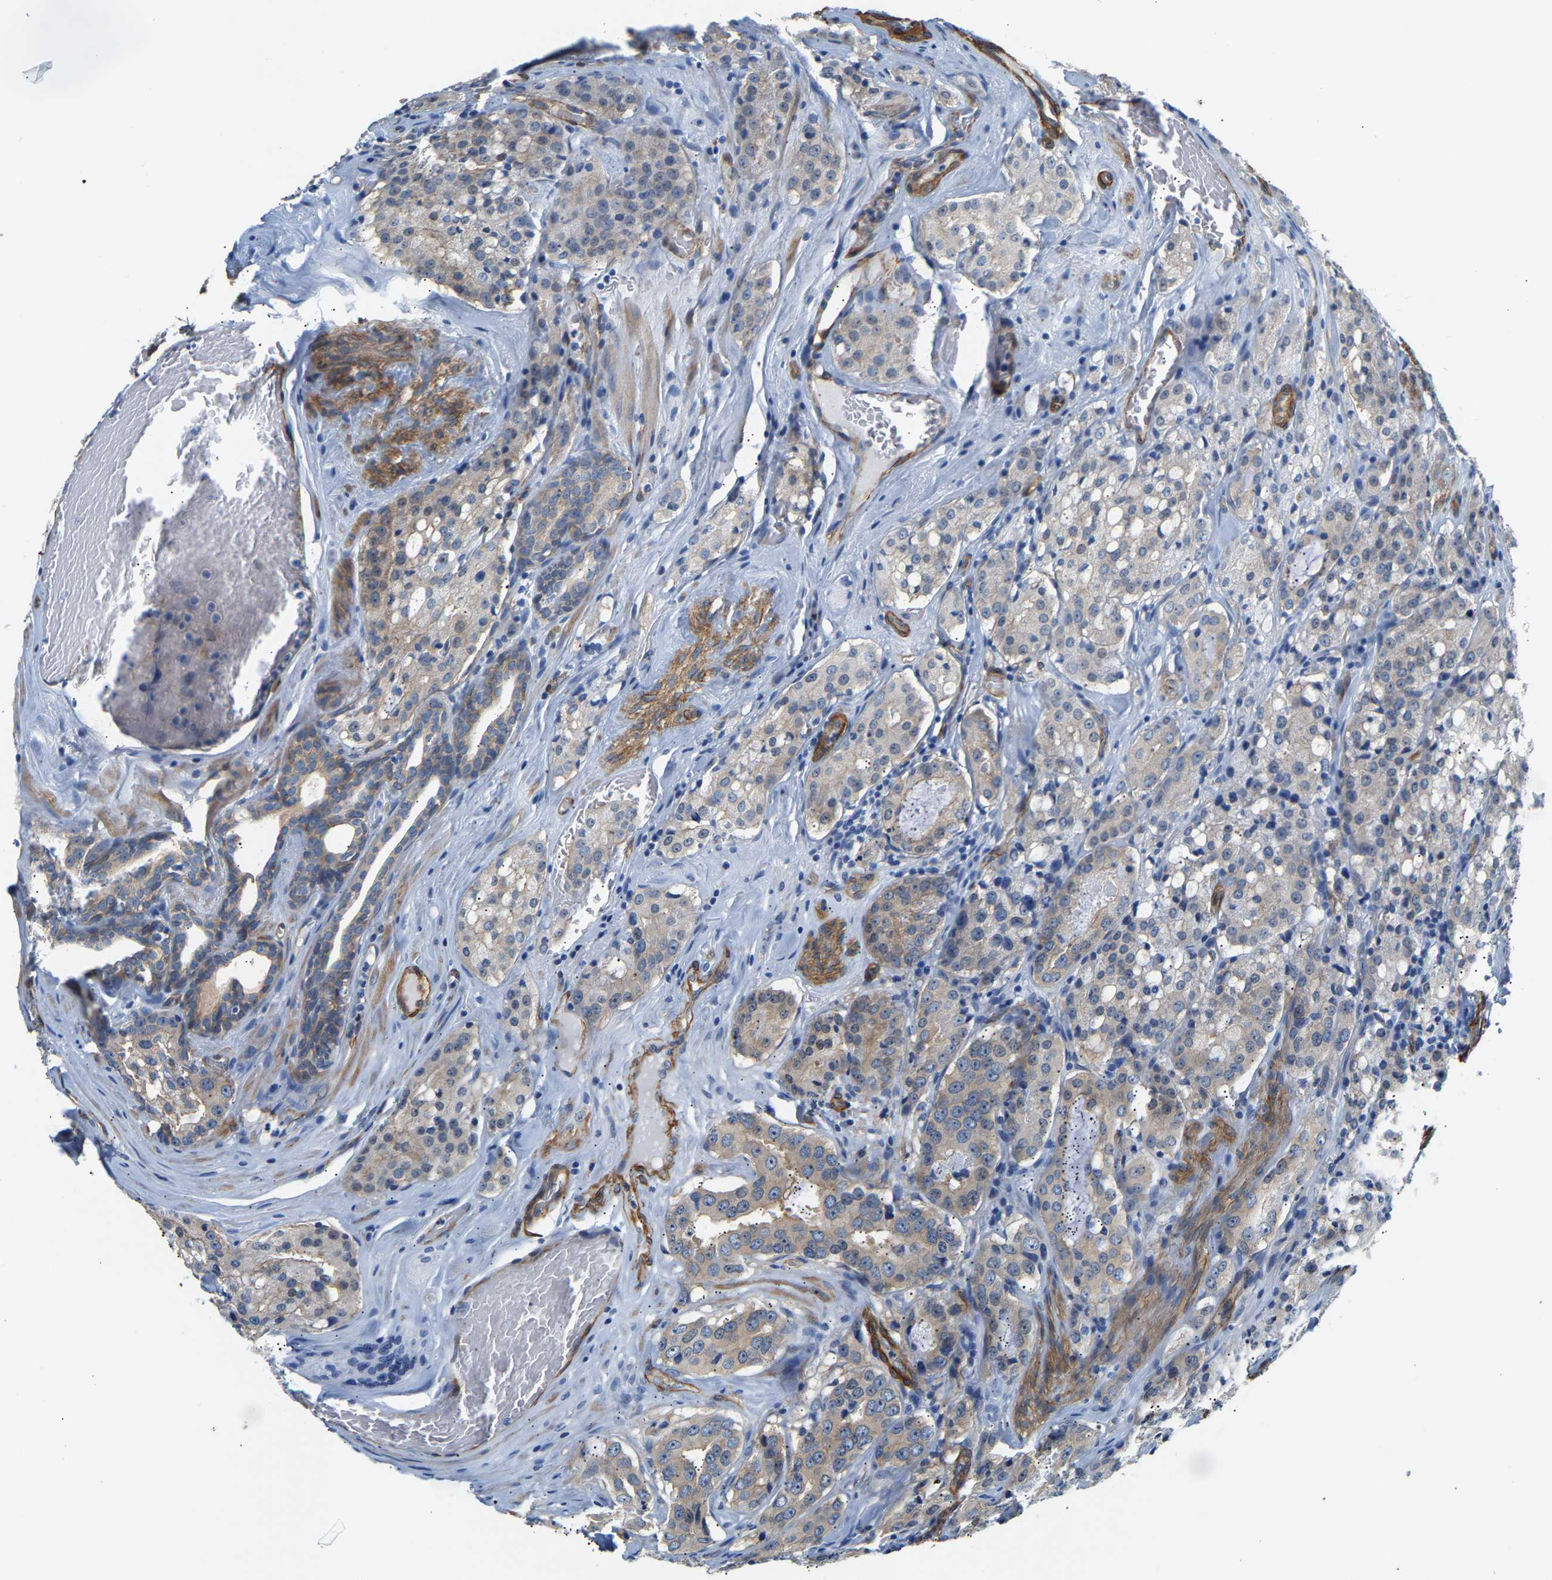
{"staining": {"intensity": "weak", "quantity": "<25%", "location": "cytoplasmic/membranous"}, "tissue": "prostate cancer", "cell_type": "Tumor cells", "image_type": "cancer", "snomed": [{"axis": "morphology", "description": "Adenocarcinoma, Medium grade"}, {"axis": "topography", "description": "Prostate"}], "caption": "Immunohistochemistry (IHC) of human medium-grade adenocarcinoma (prostate) demonstrates no expression in tumor cells. (DAB immunohistochemistry (IHC), high magnification).", "gene": "PAWR", "patient": {"sex": "male", "age": 72}}